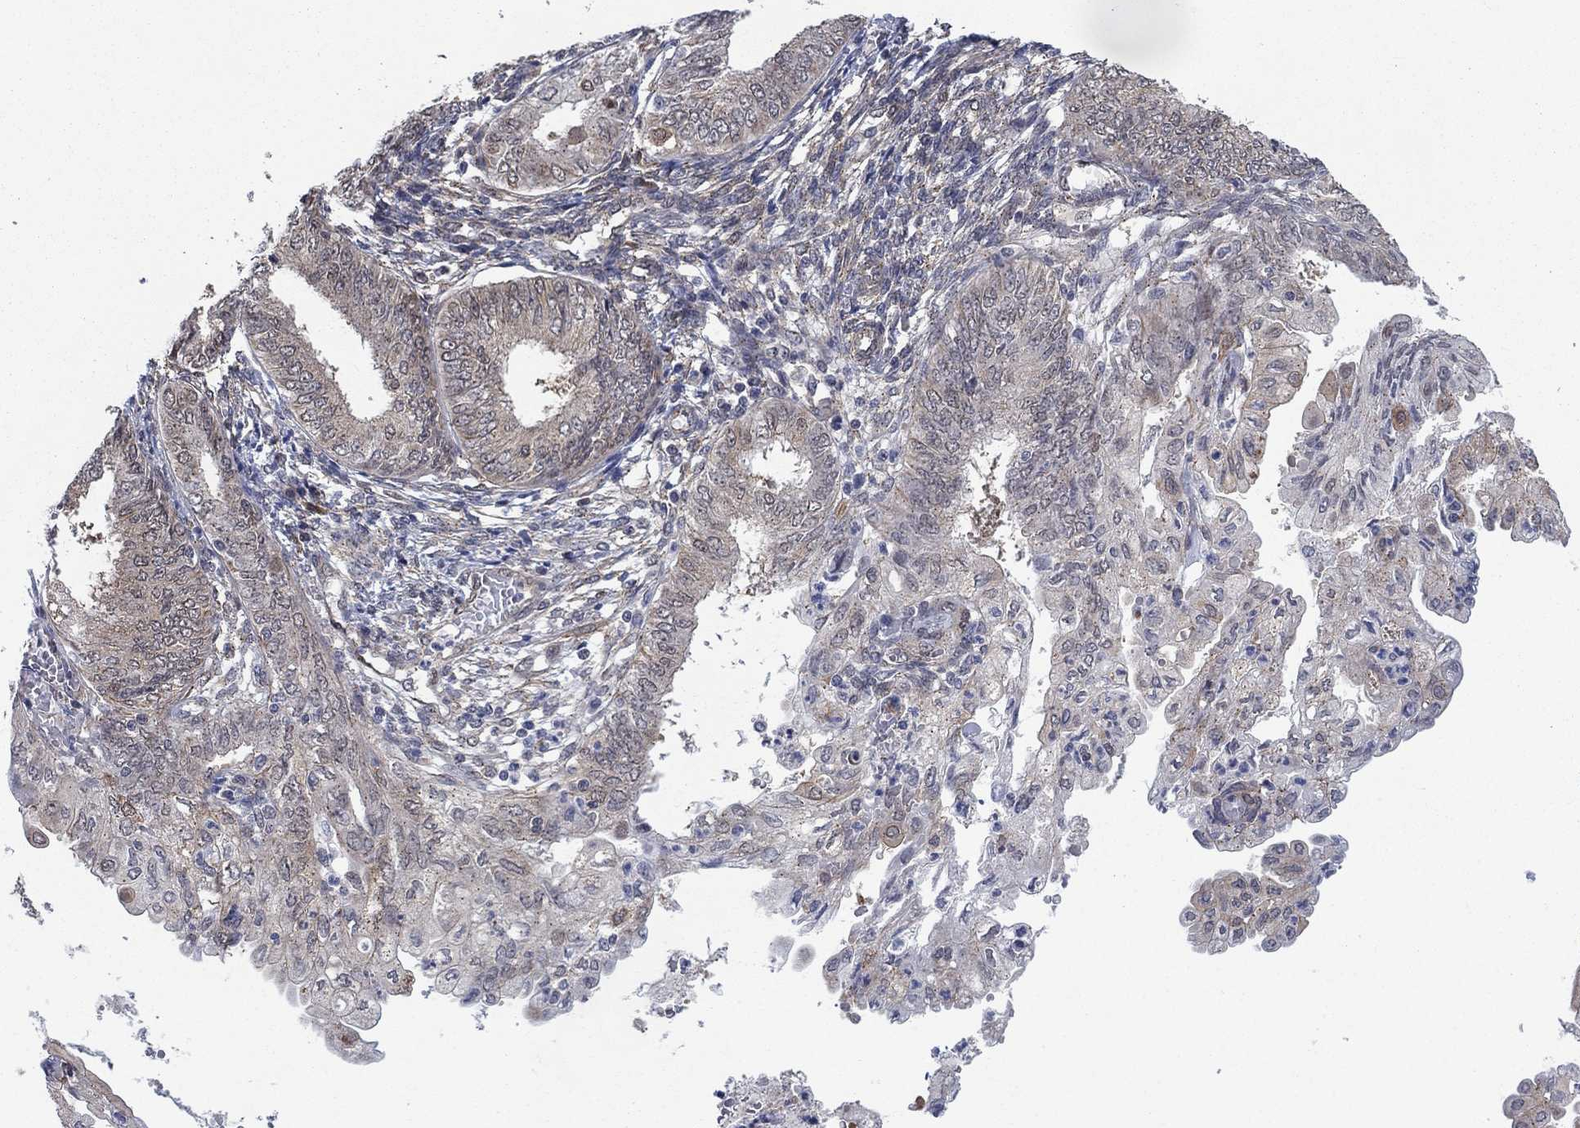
{"staining": {"intensity": "weak", "quantity": "<25%", "location": "nuclear"}, "tissue": "endometrial cancer", "cell_type": "Tumor cells", "image_type": "cancer", "snomed": [{"axis": "morphology", "description": "Adenocarcinoma, NOS"}, {"axis": "topography", "description": "Endometrium"}], "caption": "Endometrial adenocarcinoma was stained to show a protein in brown. There is no significant expression in tumor cells.", "gene": "SH3RF1", "patient": {"sex": "female", "age": 68}}